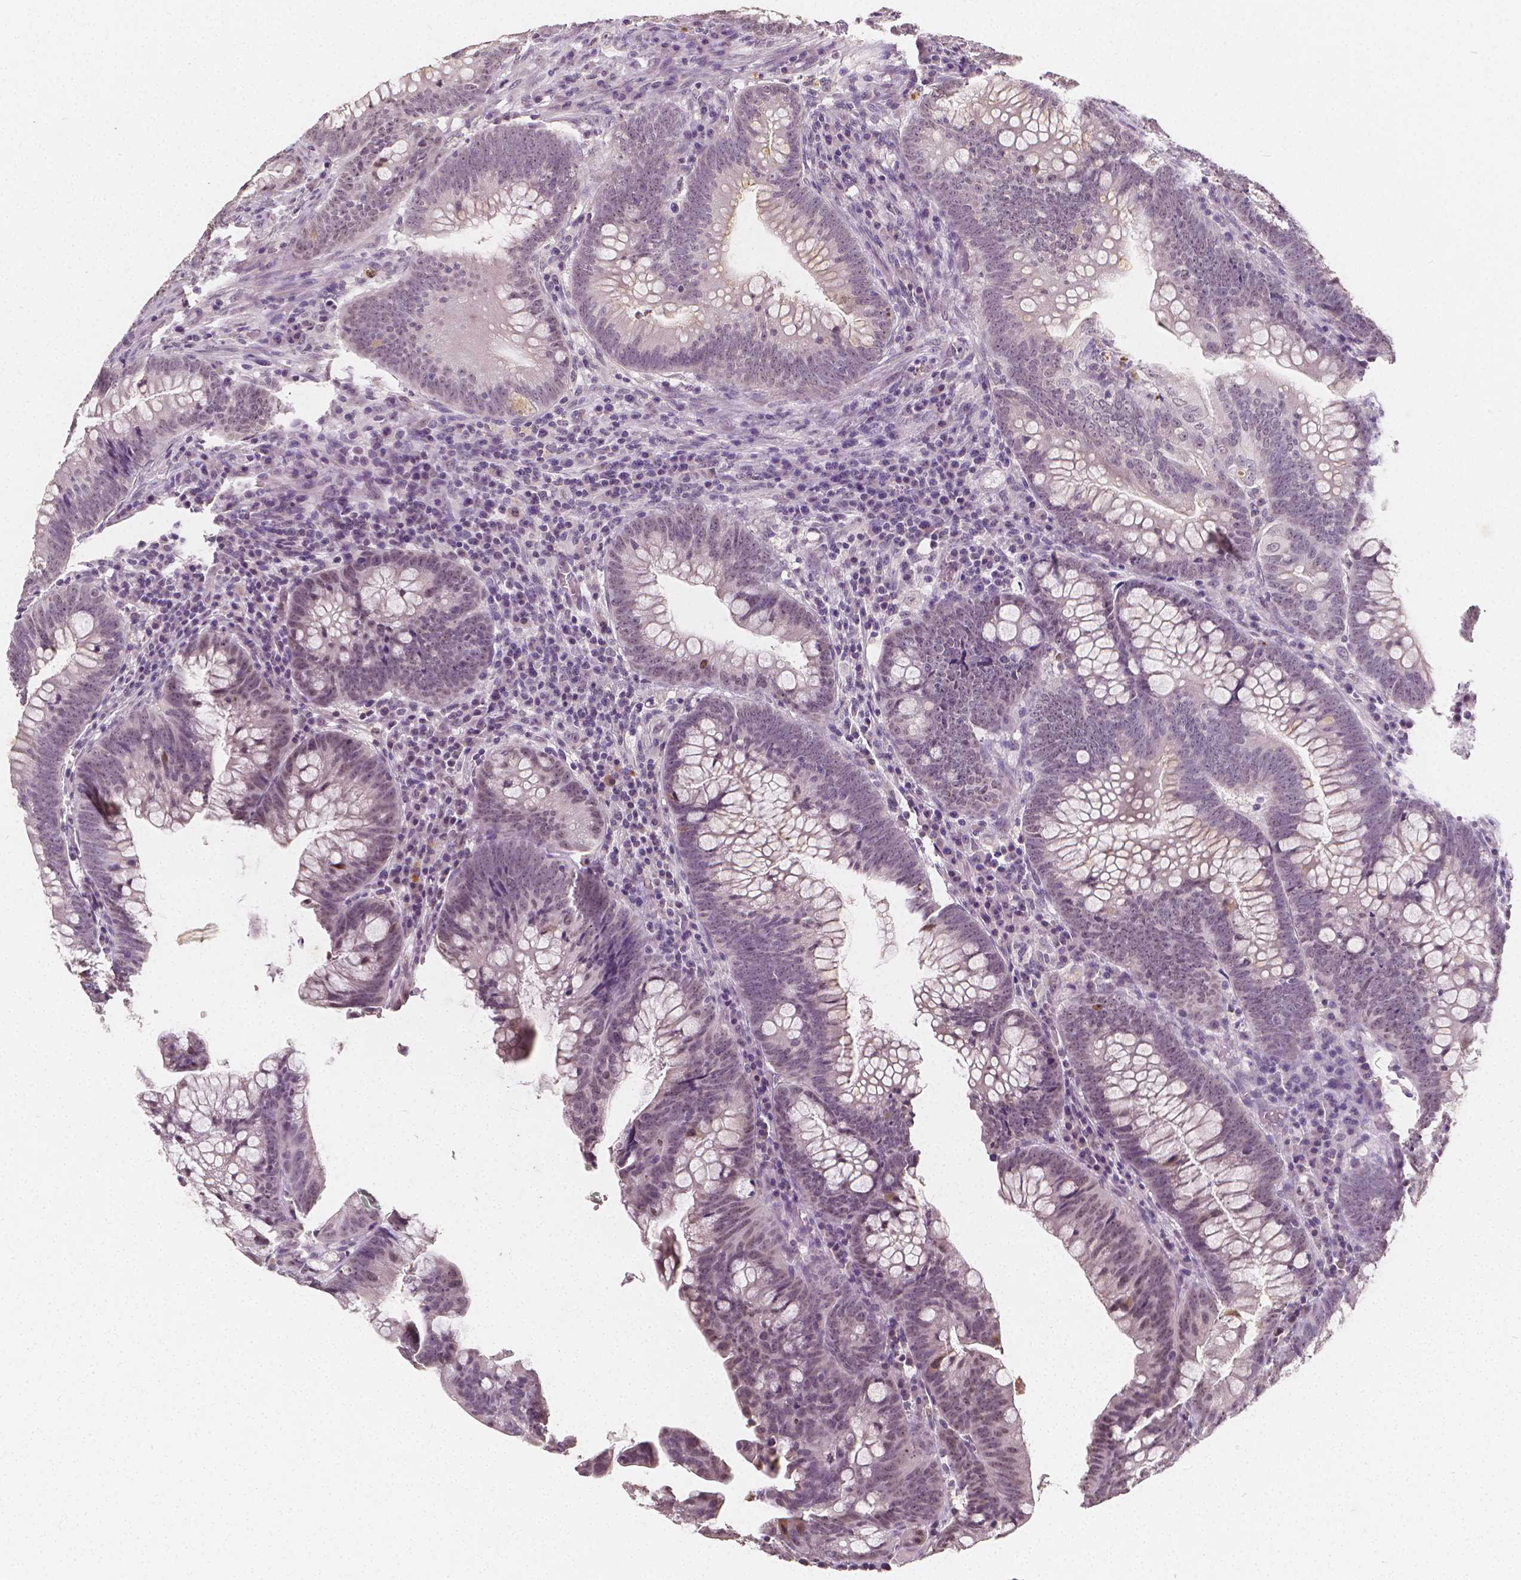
{"staining": {"intensity": "weak", "quantity": "25%-75%", "location": "nuclear"}, "tissue": "colorectal cancer", "cell_type": "Tumor cells", "image_type": "cancer", "snomed": [{"axis": "morphology", "description": "Adenocarcinoma, NOS"}, {"axis": "topography", "description": "Colon"}], "caption": "Immunohistochemical staining of human colorectal cancer shows low levels of weak nuclear protein staining in about 25%-75% of tumor cells.", "gene": "NOLC1", "patient": {"sex": "male", "age": 62}}